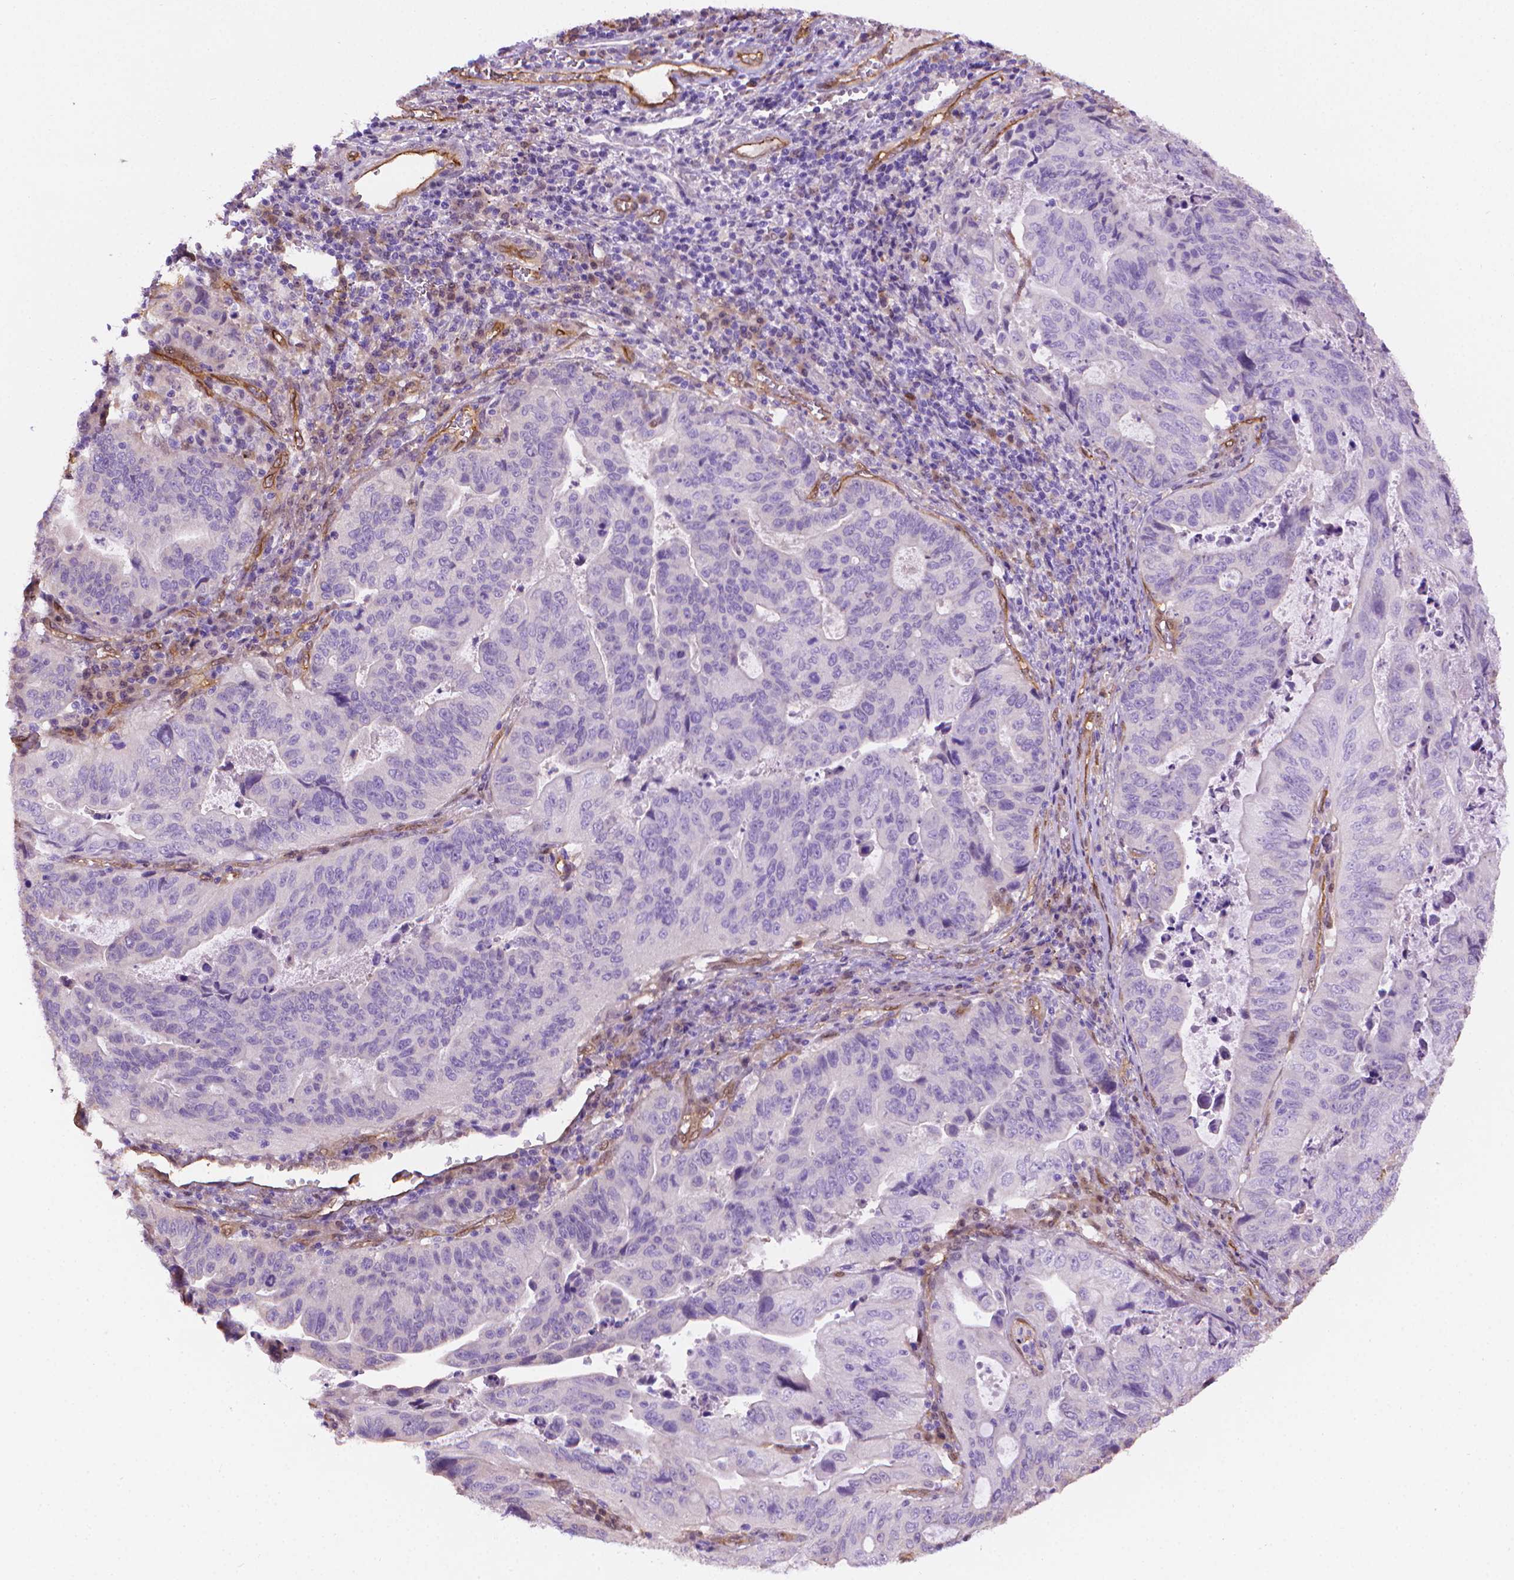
{"staining": {"intensity": "negative", "quantity": "none", "location": "none"}, "tissue": "stomach cancer", "cell_type": "Tumor cells", "image_type": "cancer", "snomed": [{"axis": "morphology", "description": "Adenocarcinoma, NOS"}, {"axis": "topography", "description": "Stomach, upper"}], "caption": "A micrograph of stomach cancer (adenocarcinoma) stained for a protein shows no brown staining in tumor cells.", "gene": "CLIC4", "patient": {"sex": "female", "age": 67}}